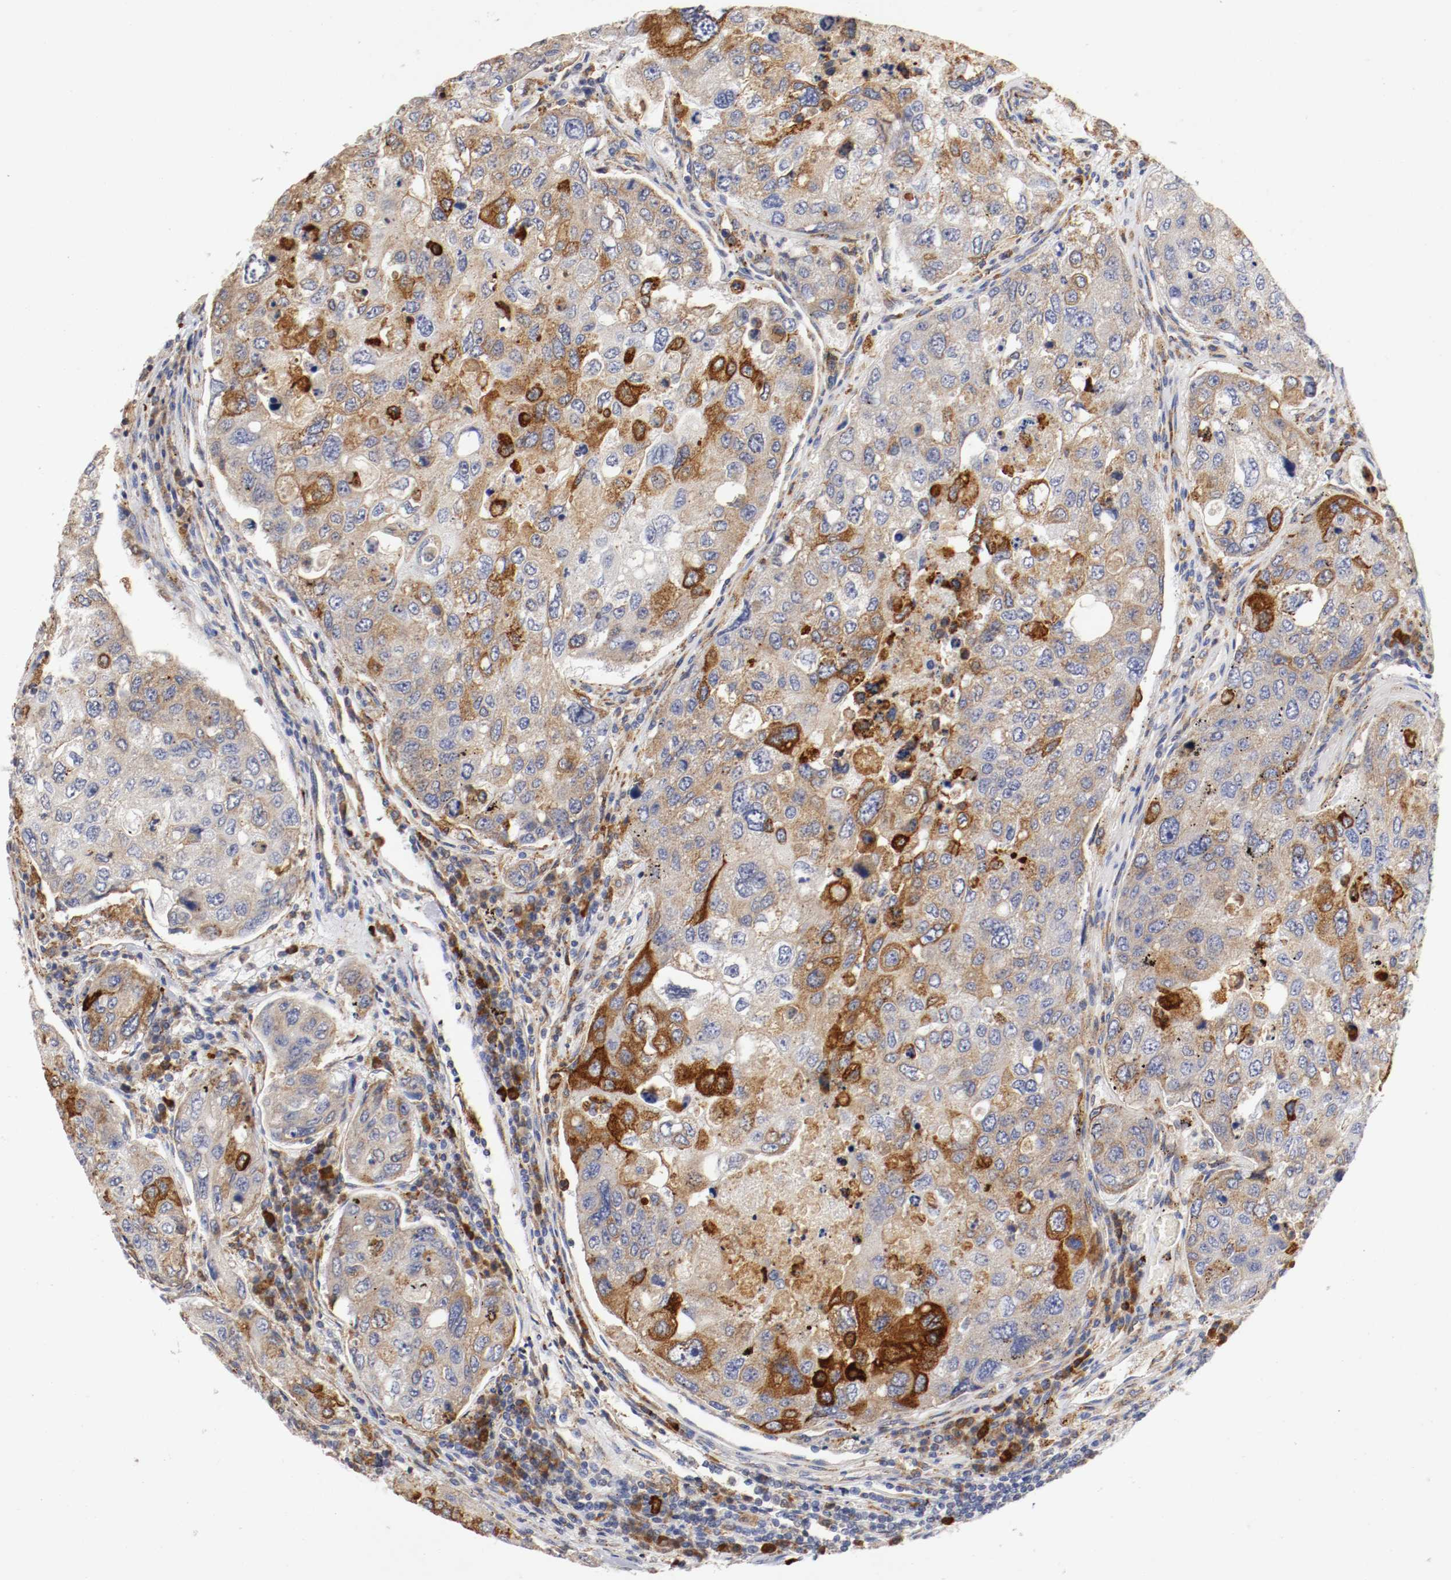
{"staining": {"intensity": "strong", "quantity": "25%-75%", "location": "cytoplasmic/membranous"}, "tissue": "urothelial cancer", "cell_type": "Tumor cells", "image_type": "cancer", "snomed": [{"axis": "morphology", "description": "Urothelial carcinoma, High grade"}, {"axis": "topography", "description": "Lymph node"}, {"axis": "topography", "description": "Urinary bladder"}], "caption": "DAB (3,3'-diaminobenzidine) immunohistochemical staining of human urothelial carcinoma (high-grade) shows strong cytoplasmic/membranous protein staining in about 25%-75% of tumor cells. Immunohistochemistry stains the protein of interest in brown and the nuclei are stained blue.", "gene": "TRAF2", "patient": {"sex": "male", "age": 51}}